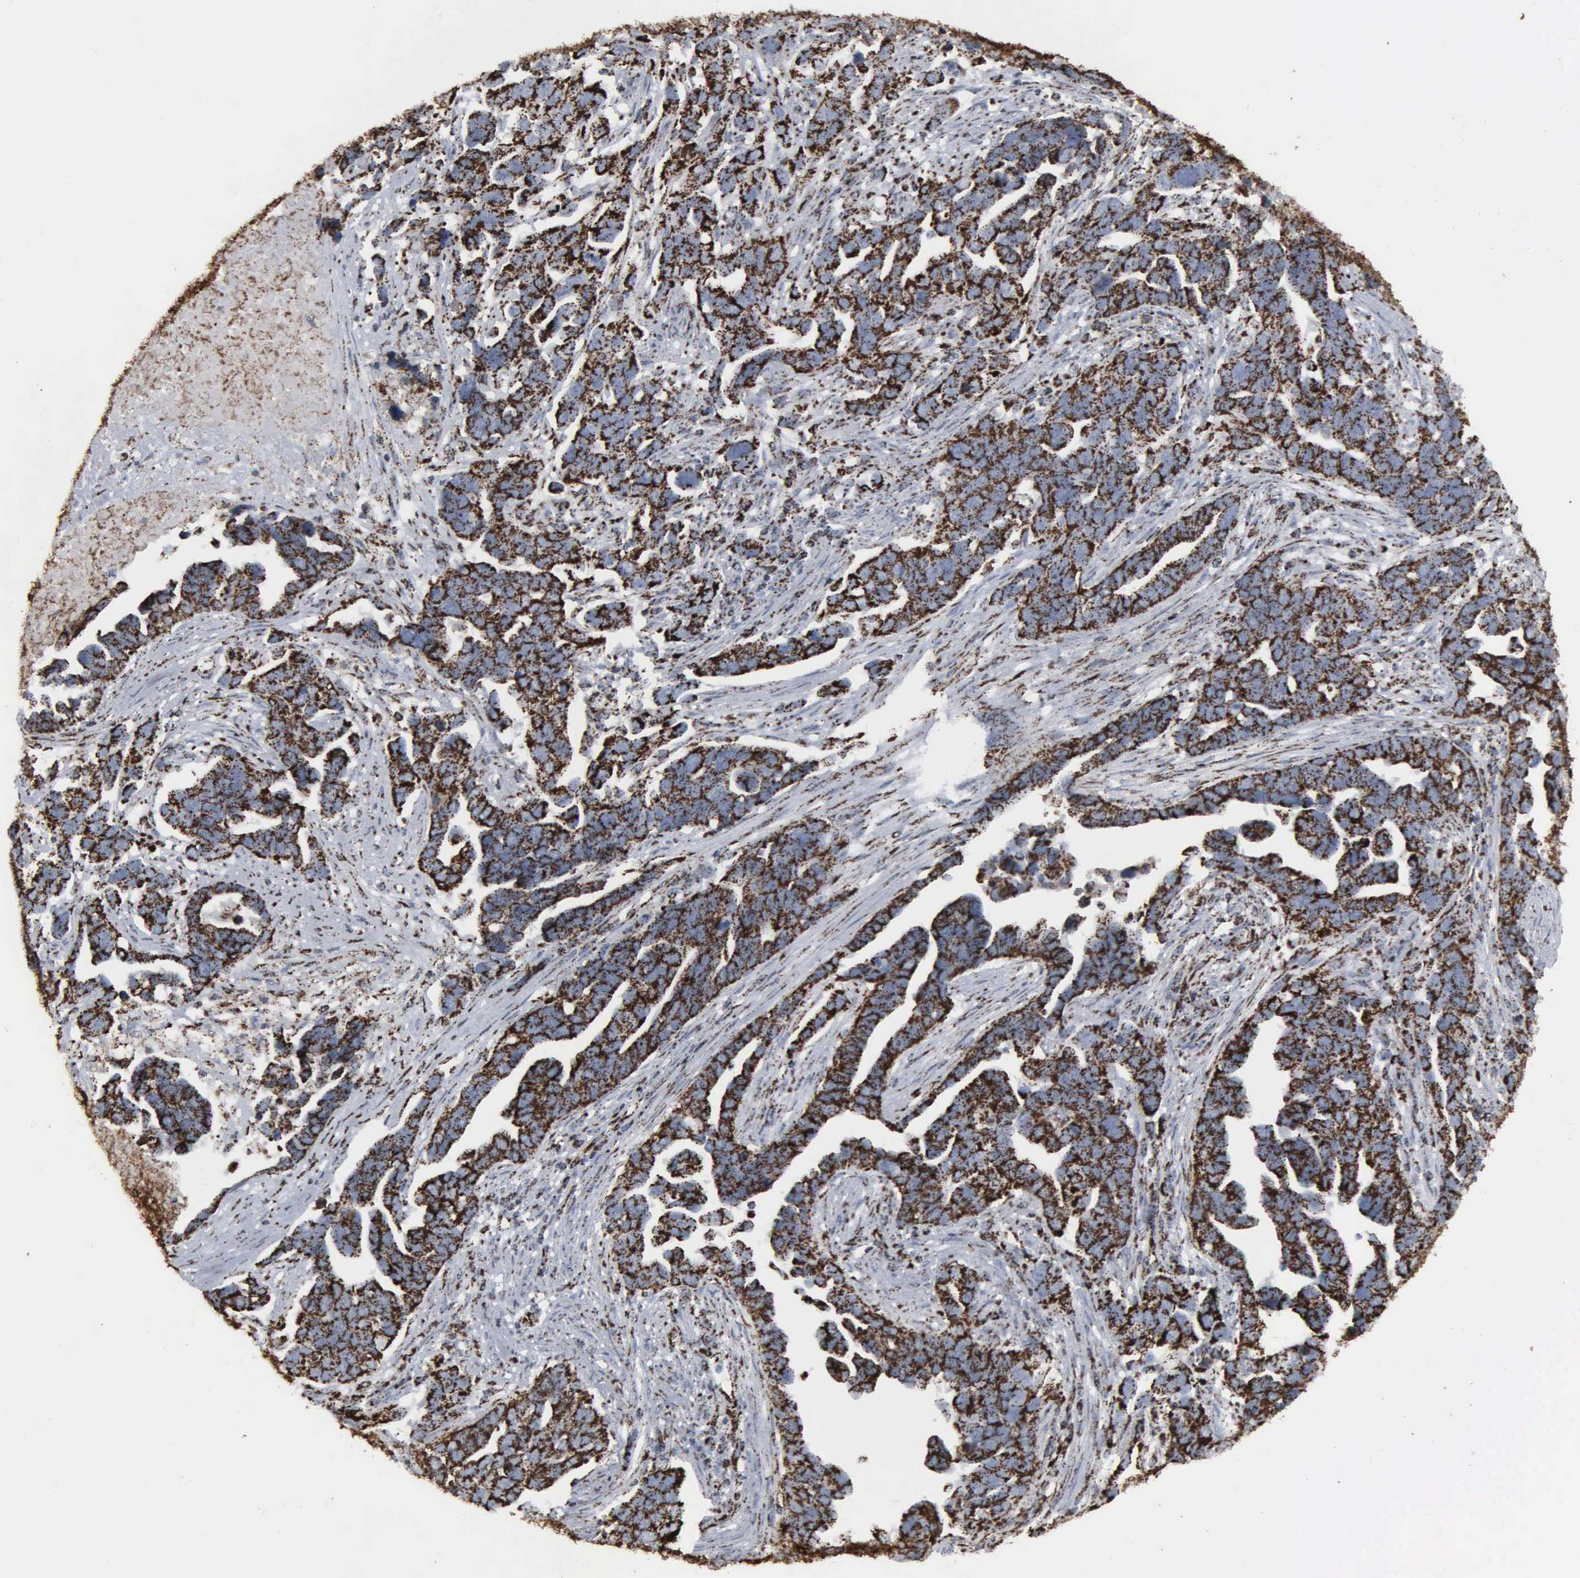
{"staining": {"intensity": "strong", "quantity": ">75%", "location": "cytoplasmic/membranous"}, "tissue": "ovarian cancer", "cell_type": "Tumor cells", "image_type": "cancer", "snomed": [{"axis": "morphology", "description": "Cystadenocarcinoma, serous, NOS"}, {"axis": "topography", "description": "Ovary"}], "caption": "Approximately >75% of tumor cells in ovarian cancer show strong cytoplasmic/membranous protein positivity as visualized by brown immunohistochemical staining.", "gene": "HSPA9", "patient": {"sex": "female", "age": 54}}